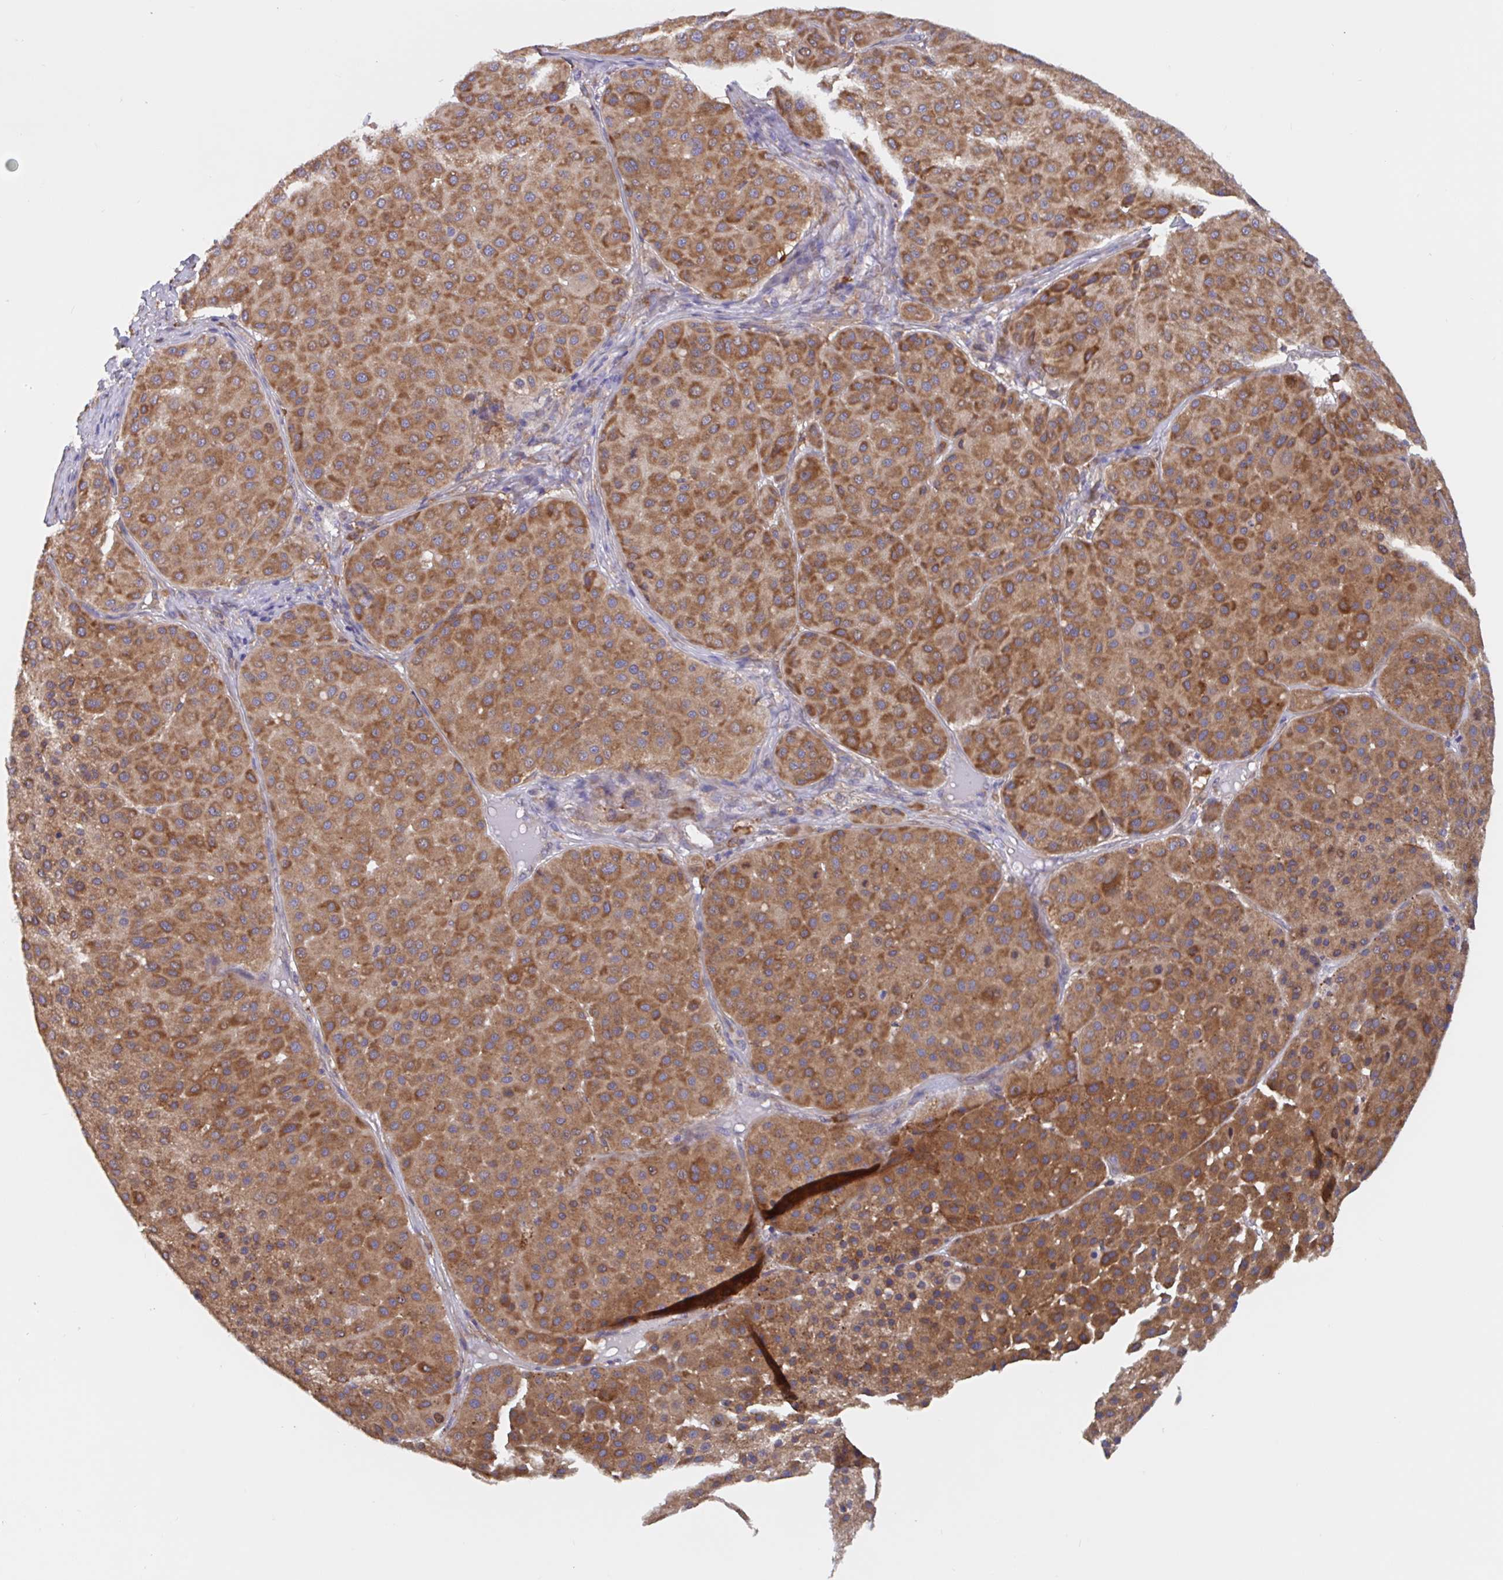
{"staining": {"intensity": "strong", "quantity": ">75%", "location": "cytoplasmic/membranous"}, "tissue": "melanoma", "cell_type": "Tumor cells", "image_type": "cancer", "snomed": [{"axis": "morphology", "description": "Malignant melanoma, Metastatic site"}, {"axis": "topography", "description": "Smooth muscle"}], "caption": "IHC (DAB (3,3'-diaminobenzidine)) staining of human malignant melanoma (metastatic site) shows strong cytoplasmic/membranous protein staining in approximately >75% of tumor cells.", "gene": "SNX8", "patient": {"sex": "male", "age": 41}}